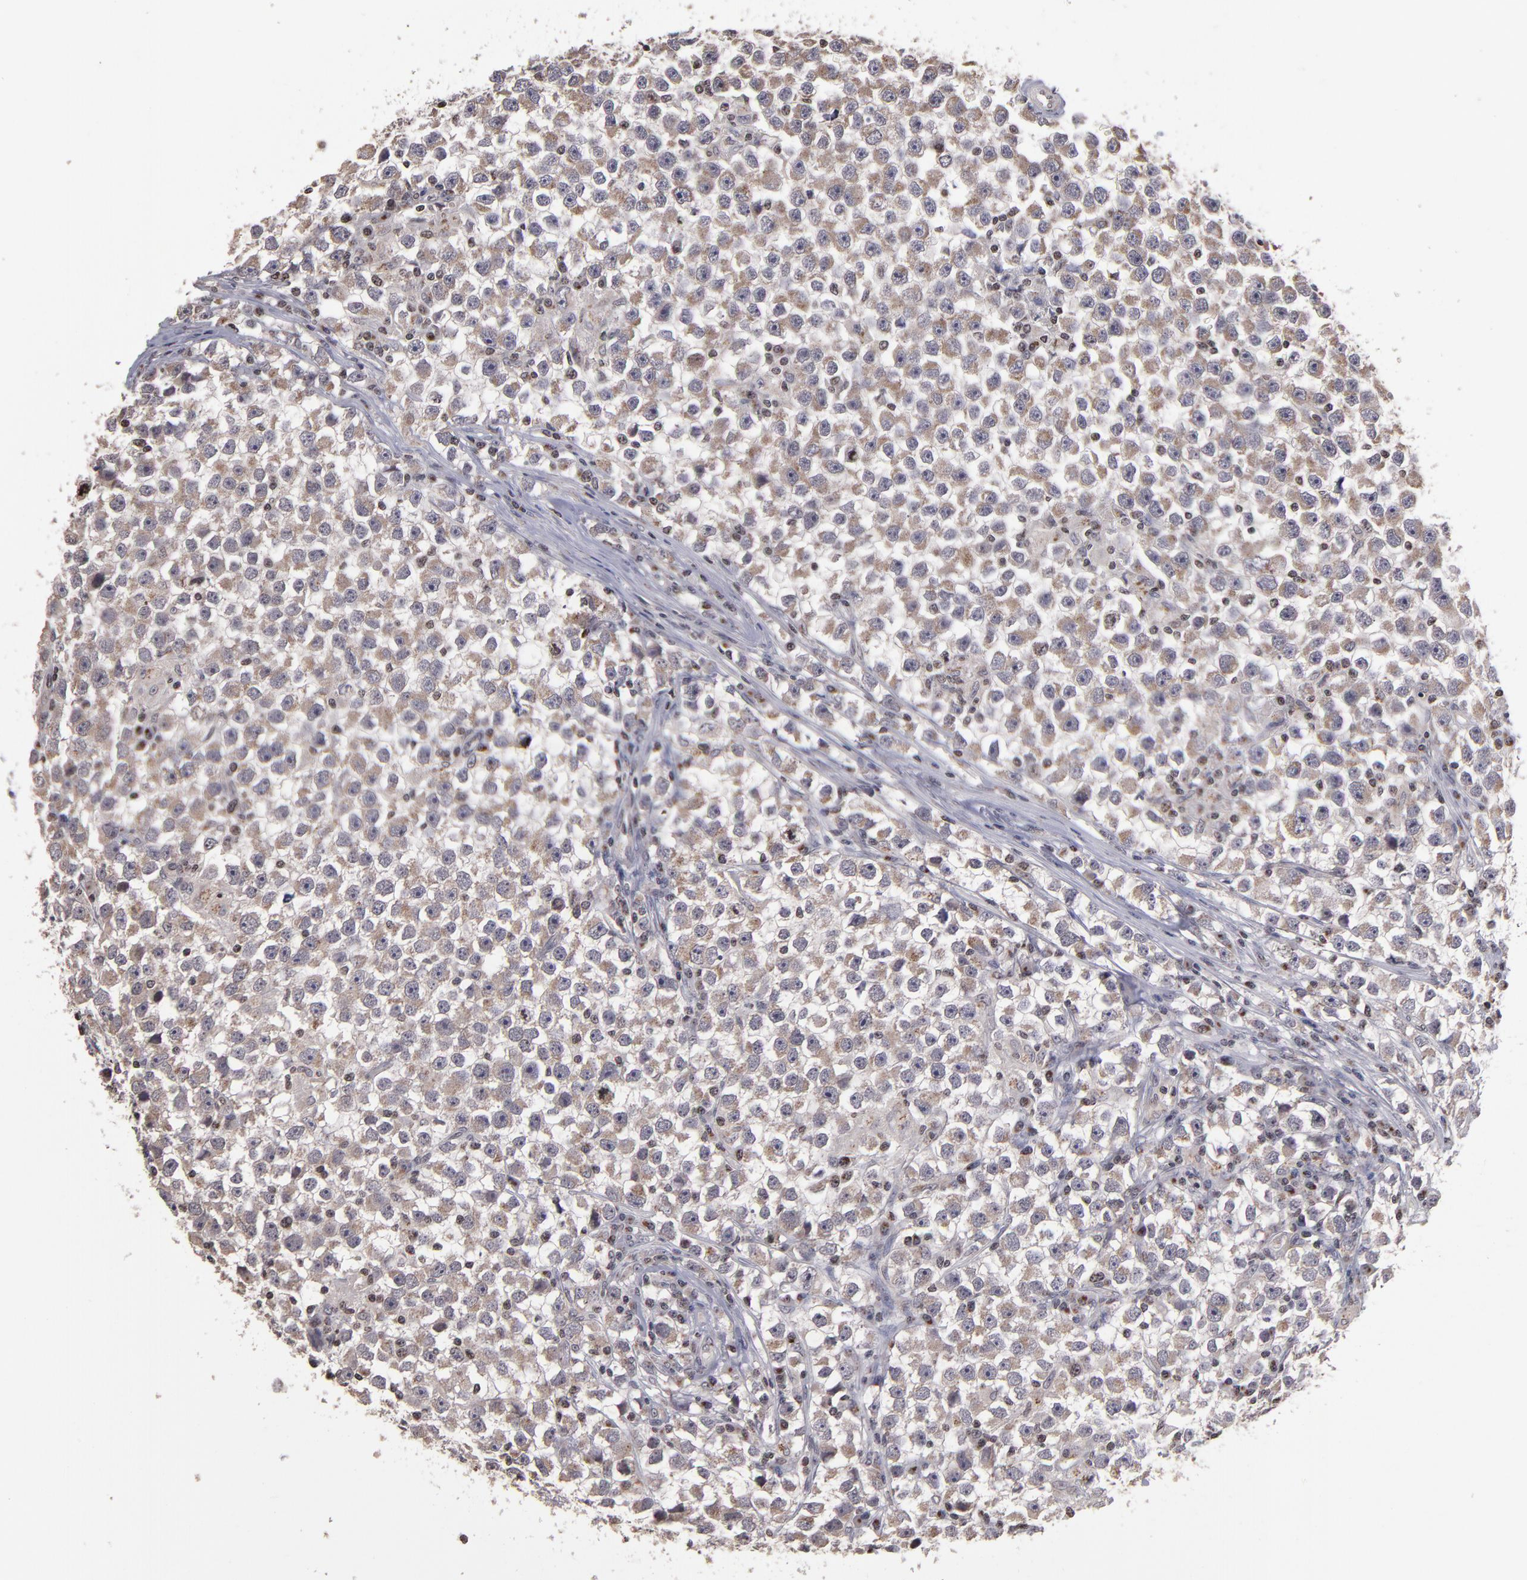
{"staining": {"intensity": "moderate", "quantity": ">75%", "location": "cytoplasmic/membranous,nuclear"}, "tissue": "testis cancer", "cell_type": "Tumor cells", "image_type": "cancer", "snomed": [{"axis": "morphology", "description": "Seminoma, NOS"}, {"axis": "topography", "description": "Testis"}], "caption": "Tumor cells display medium levels of moderate cytoplasmic/membranous and nuclear staining in approximately >75% of cells in human seminoma (testis). (brown staining indicates protein expression, while blue staining denotes nuclei).", "gene": "CSDC2", "patient": {"sex": "male", "age": 33}}